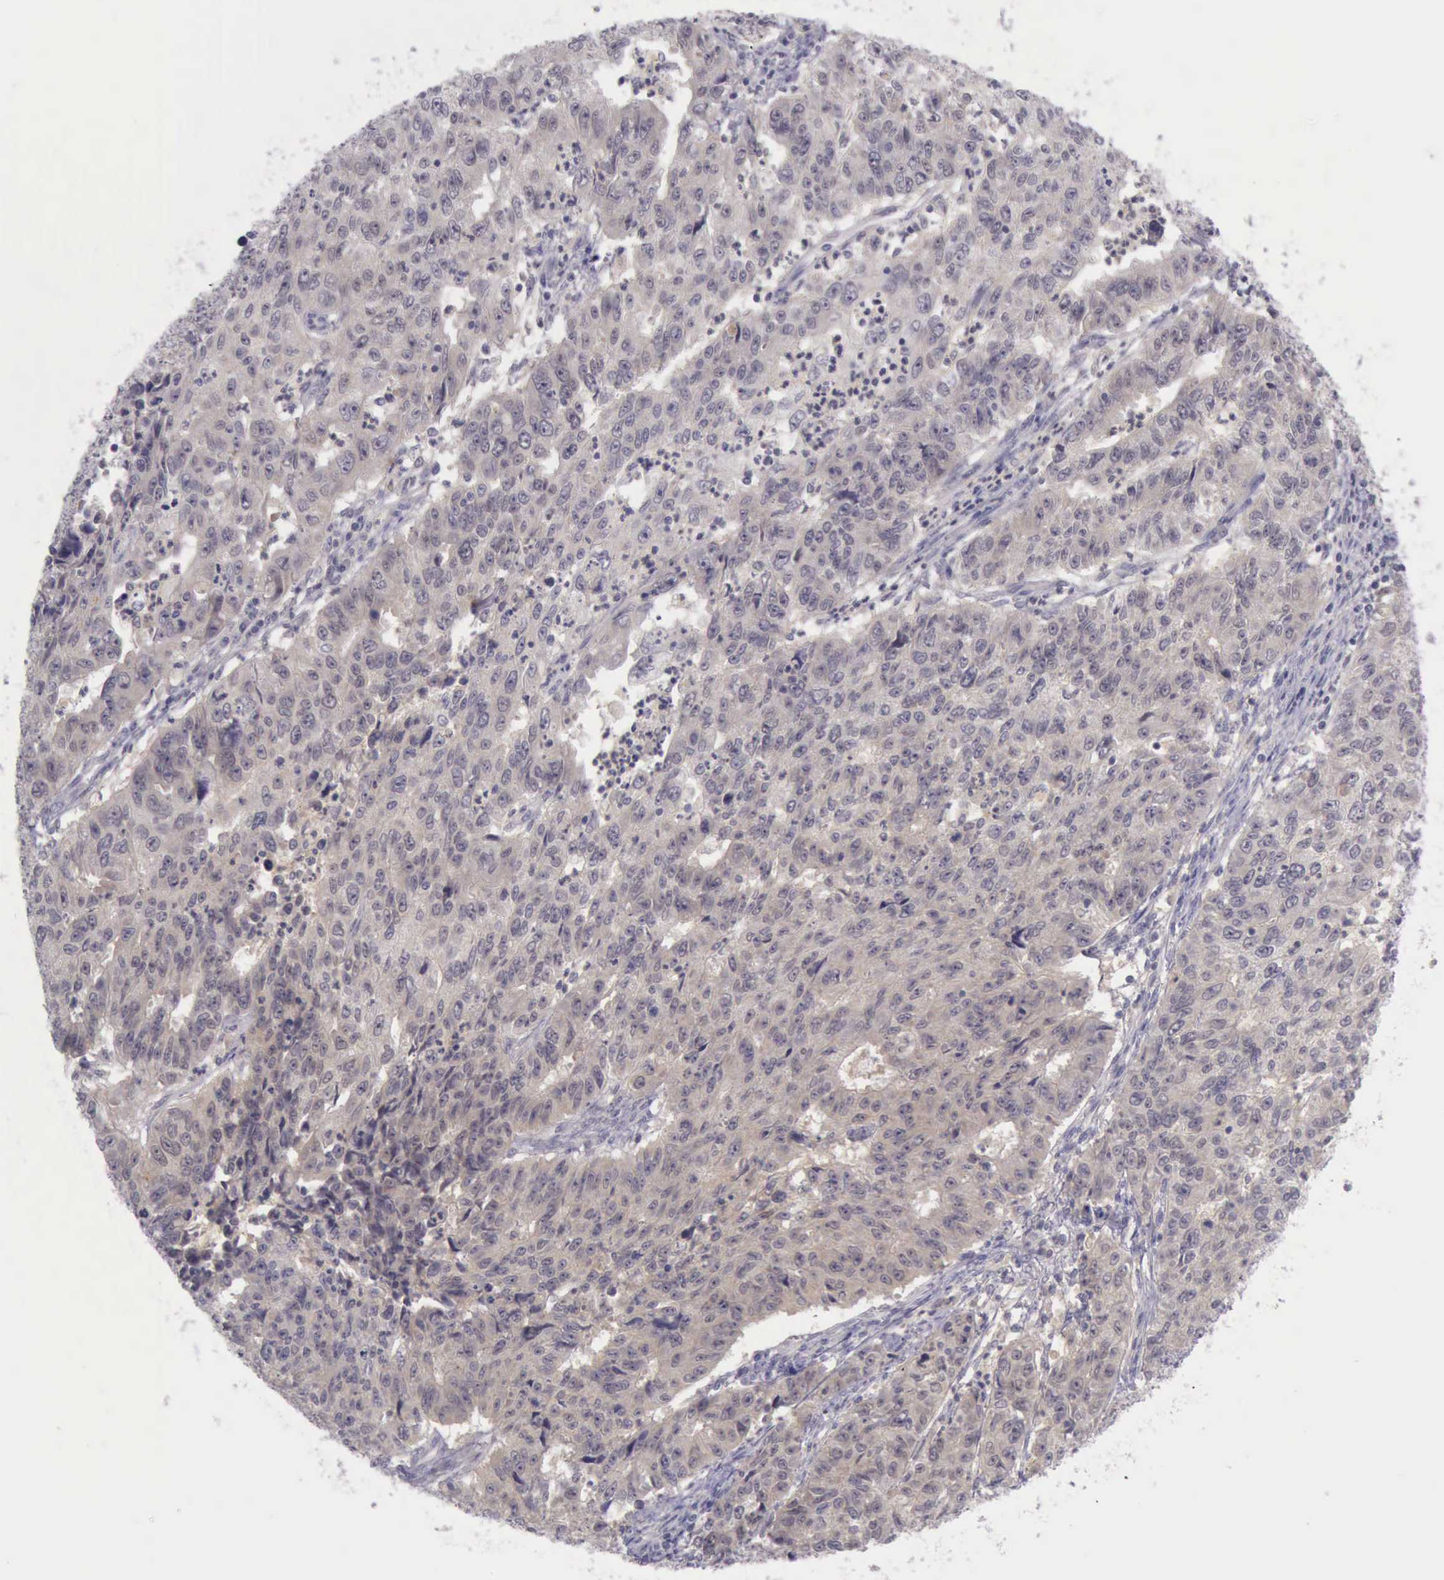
{"staining": {"intensity": "weak", "quantity": ">75%", "location": "cytoplasmic/membranous"}, "tissue": "endometrial cancer", "cell_type": "Tumor cells", "image_type": "cancer", "snomed": [{"axis": "morphology", "description": "Adenocarcinoma, NOS"}, {"axis": "topography", "description": "Endometrium"}], "caption": "Weak cytoplasmic/membranous positivity for a protein is seen in about >75% of tumor cells of endometrial cancer using IHC.", "gene": "ARNT2", "patient": {"sex": "female", "age": 42}}